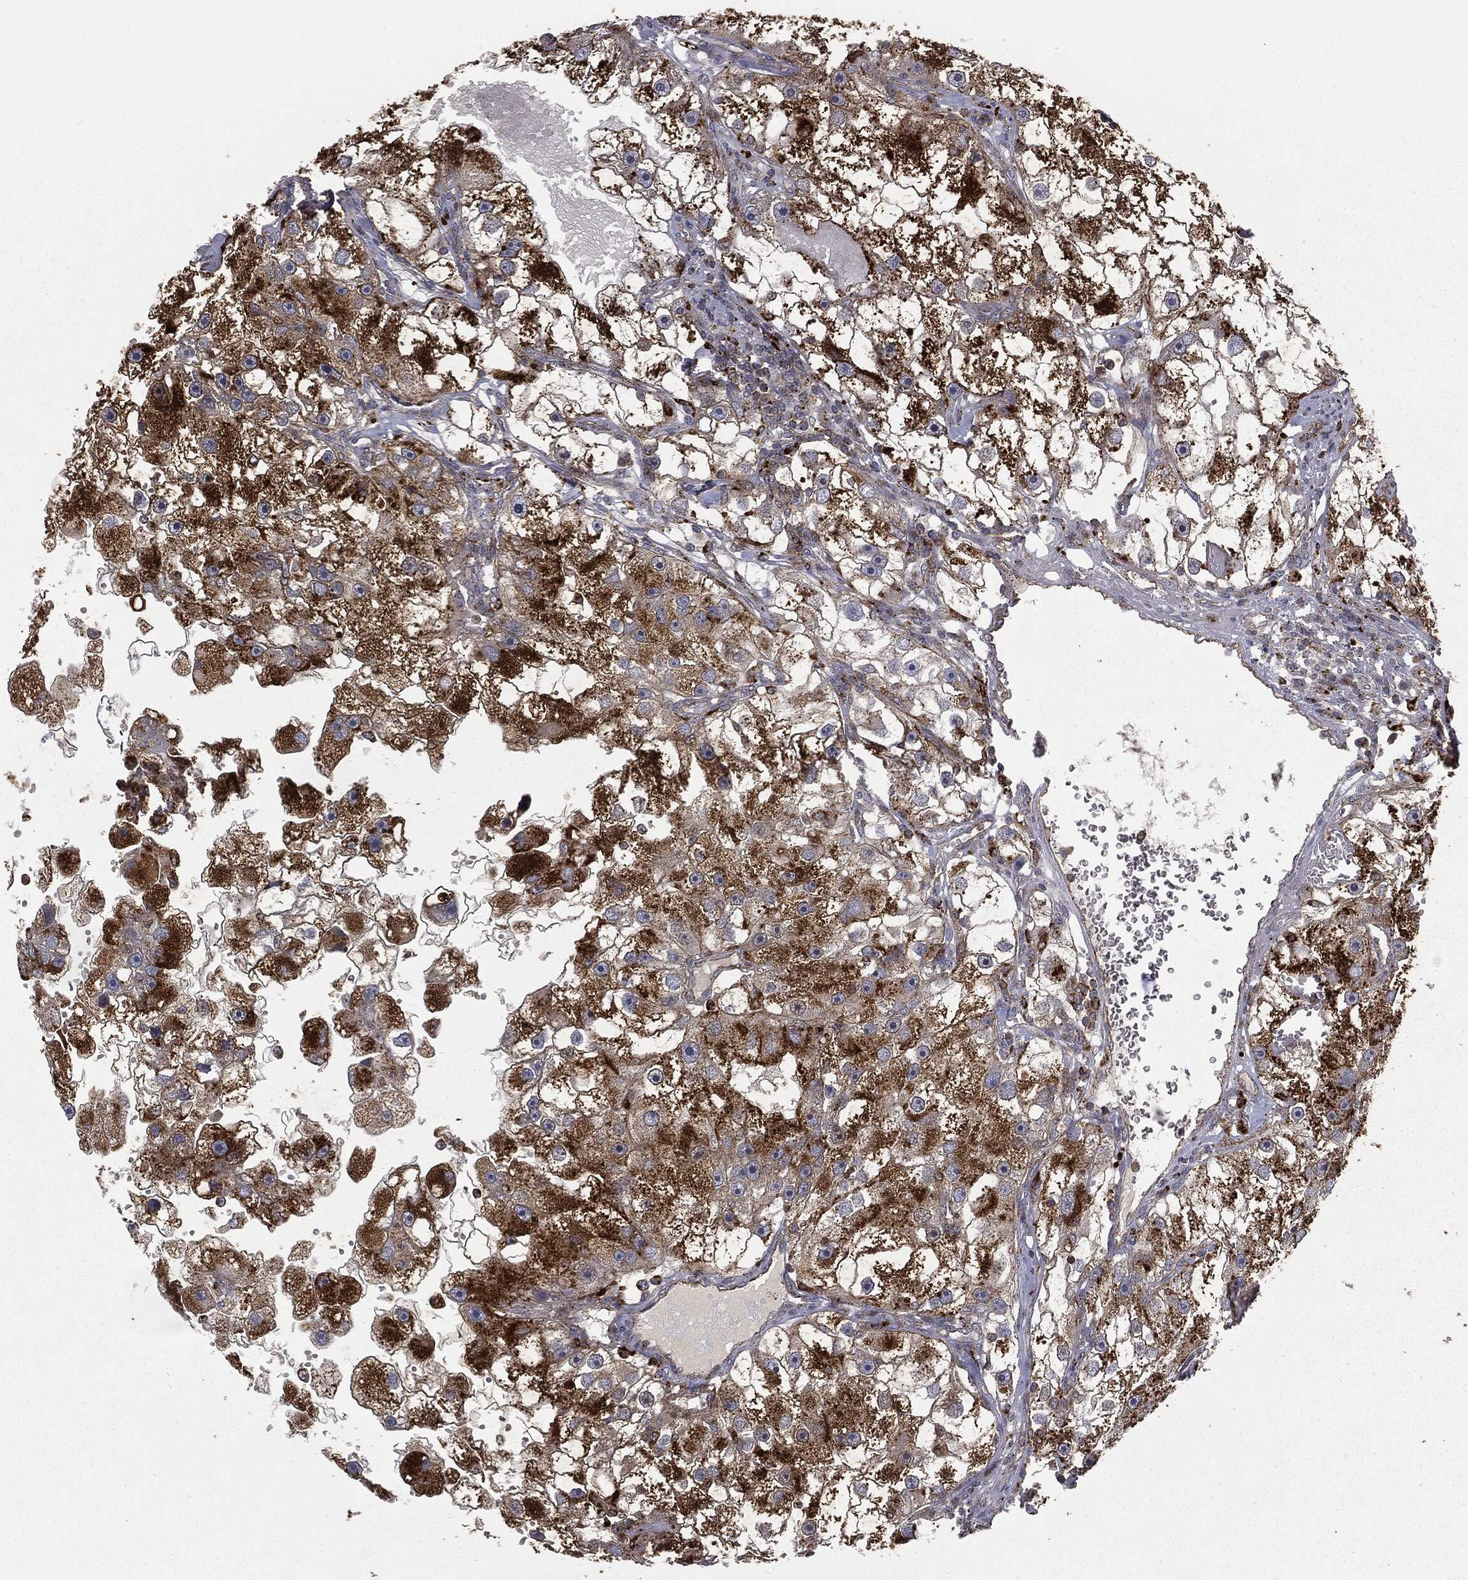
{"staining": {"intensity": "strong", "quantity": ">75%", "location": "cytoplasmic/membranous"}, "tissue": "renal cancer", "cell_type": "Tumor cells", "image_type": "cancer", "snomed": [{"axis": "morphology", "description": "Adenocarcinoma, NOS"}, {"axis": "topography", "description": "Kidney"}], "caption": "Protein analysis of renal cancer (adenocarcinoma) tissue shows strong cytoplasmic/membranous positivity in approximately >75% of tumor cells.", "gene": "CTSA", "patient": {"sex": "male", "age": 63}}